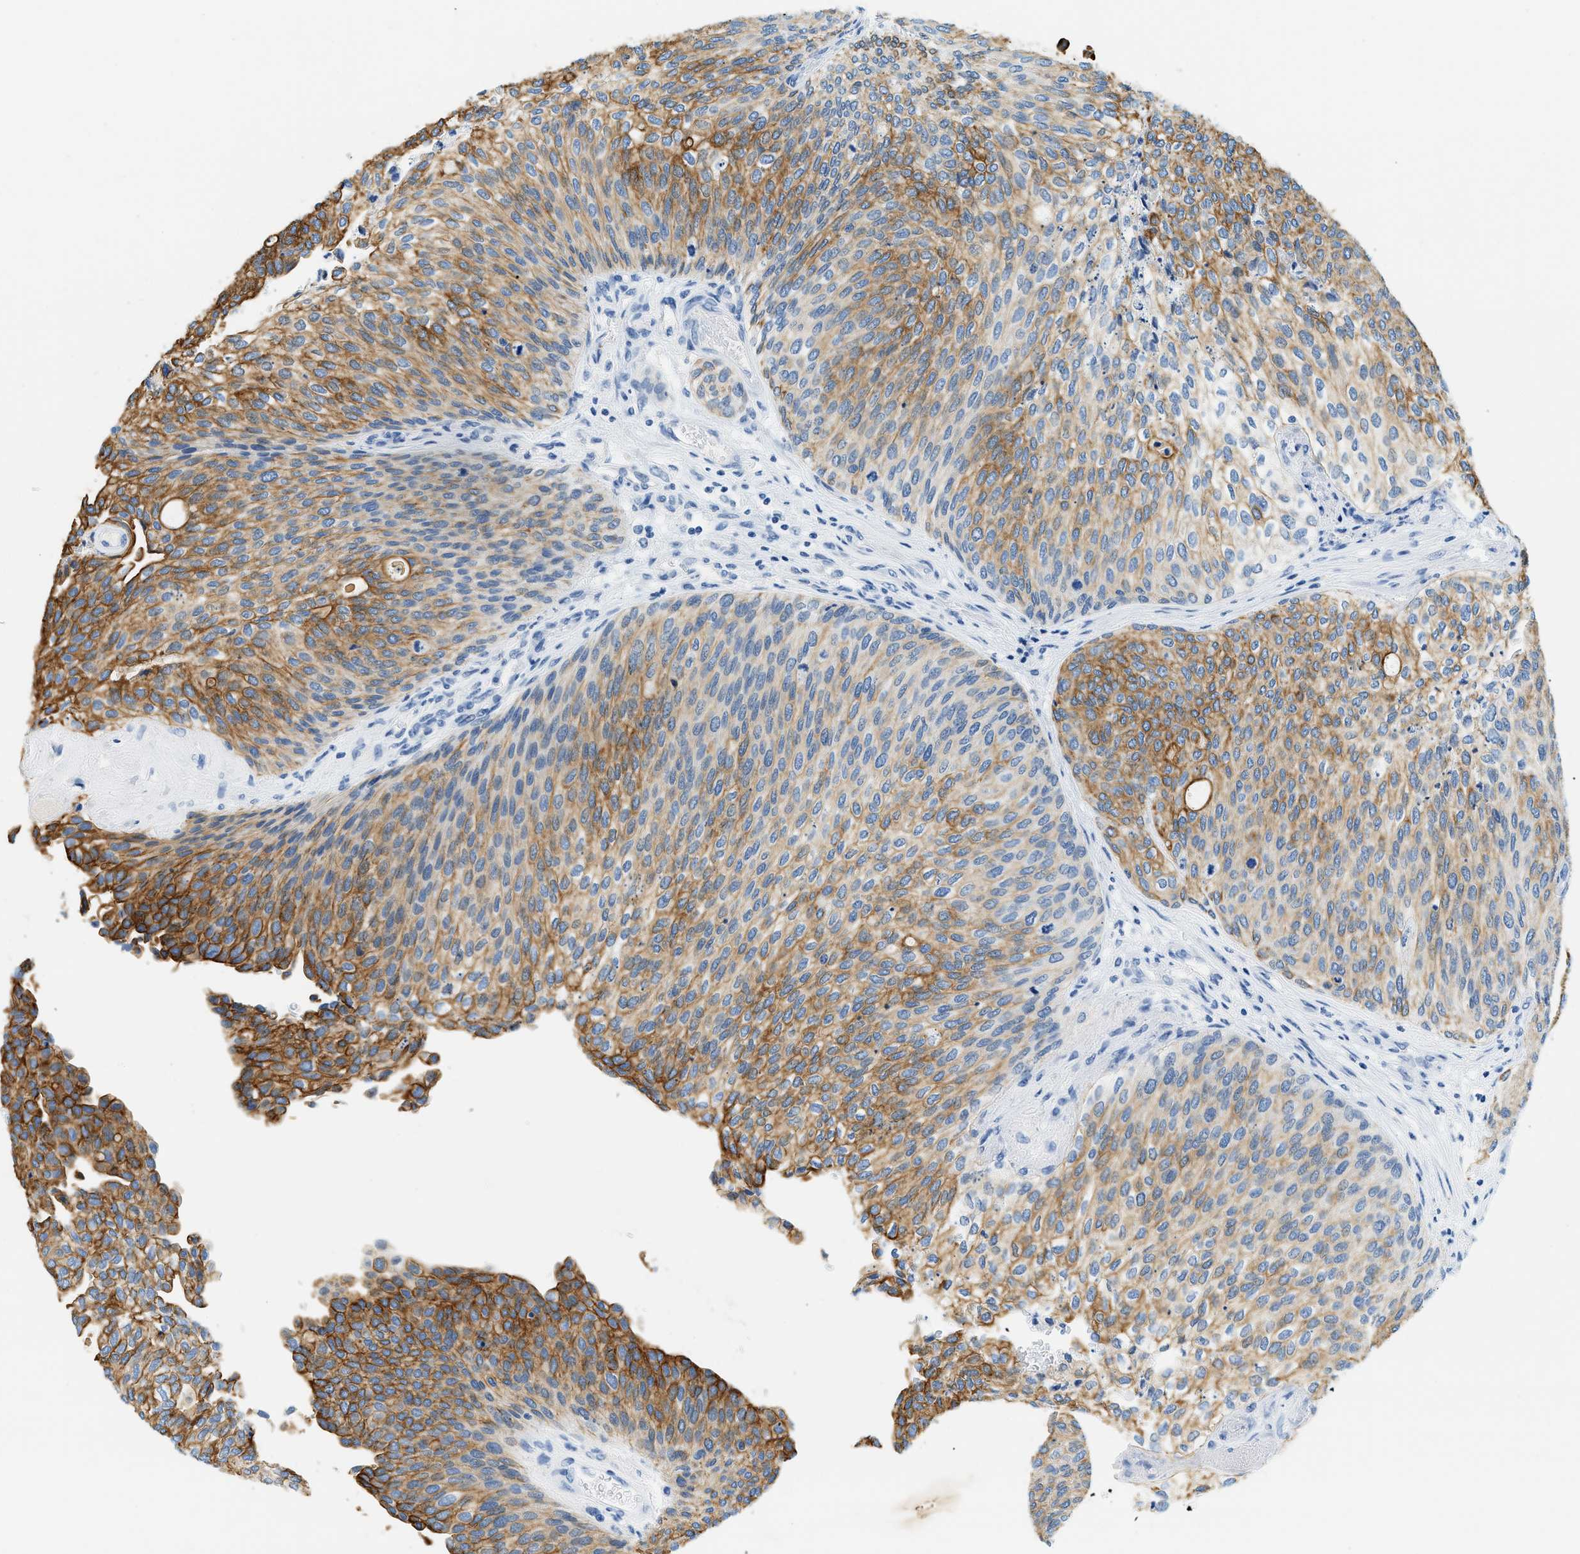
{"staining": {"intensity": "moderate", "quantity": ">75%", "location": "cytoplasmic/membranous"}, "tissue": "urothelial cancer", "cell_type": "Tumor cells", "image_type": "cancer", "snomed": [{"axis": "morphology", "description": "Urothelial carcinoma, Low grade"}, {"axis": "topography", "description": "Urinary bladder"}], "caption": "Immunohistochemistry (IHC) photomicrograph of neoplastic tissue: urothelial carcinoma (low-grade) stained using IHC shows medium levels of moderate protein expression localized specifically in the cytoplasmic/membranous of tumor cells, appearing as a cytoplasmic/membranous brown color.", "gene": "STXBP2", "patient": {"sex": "female", "age": 79}}